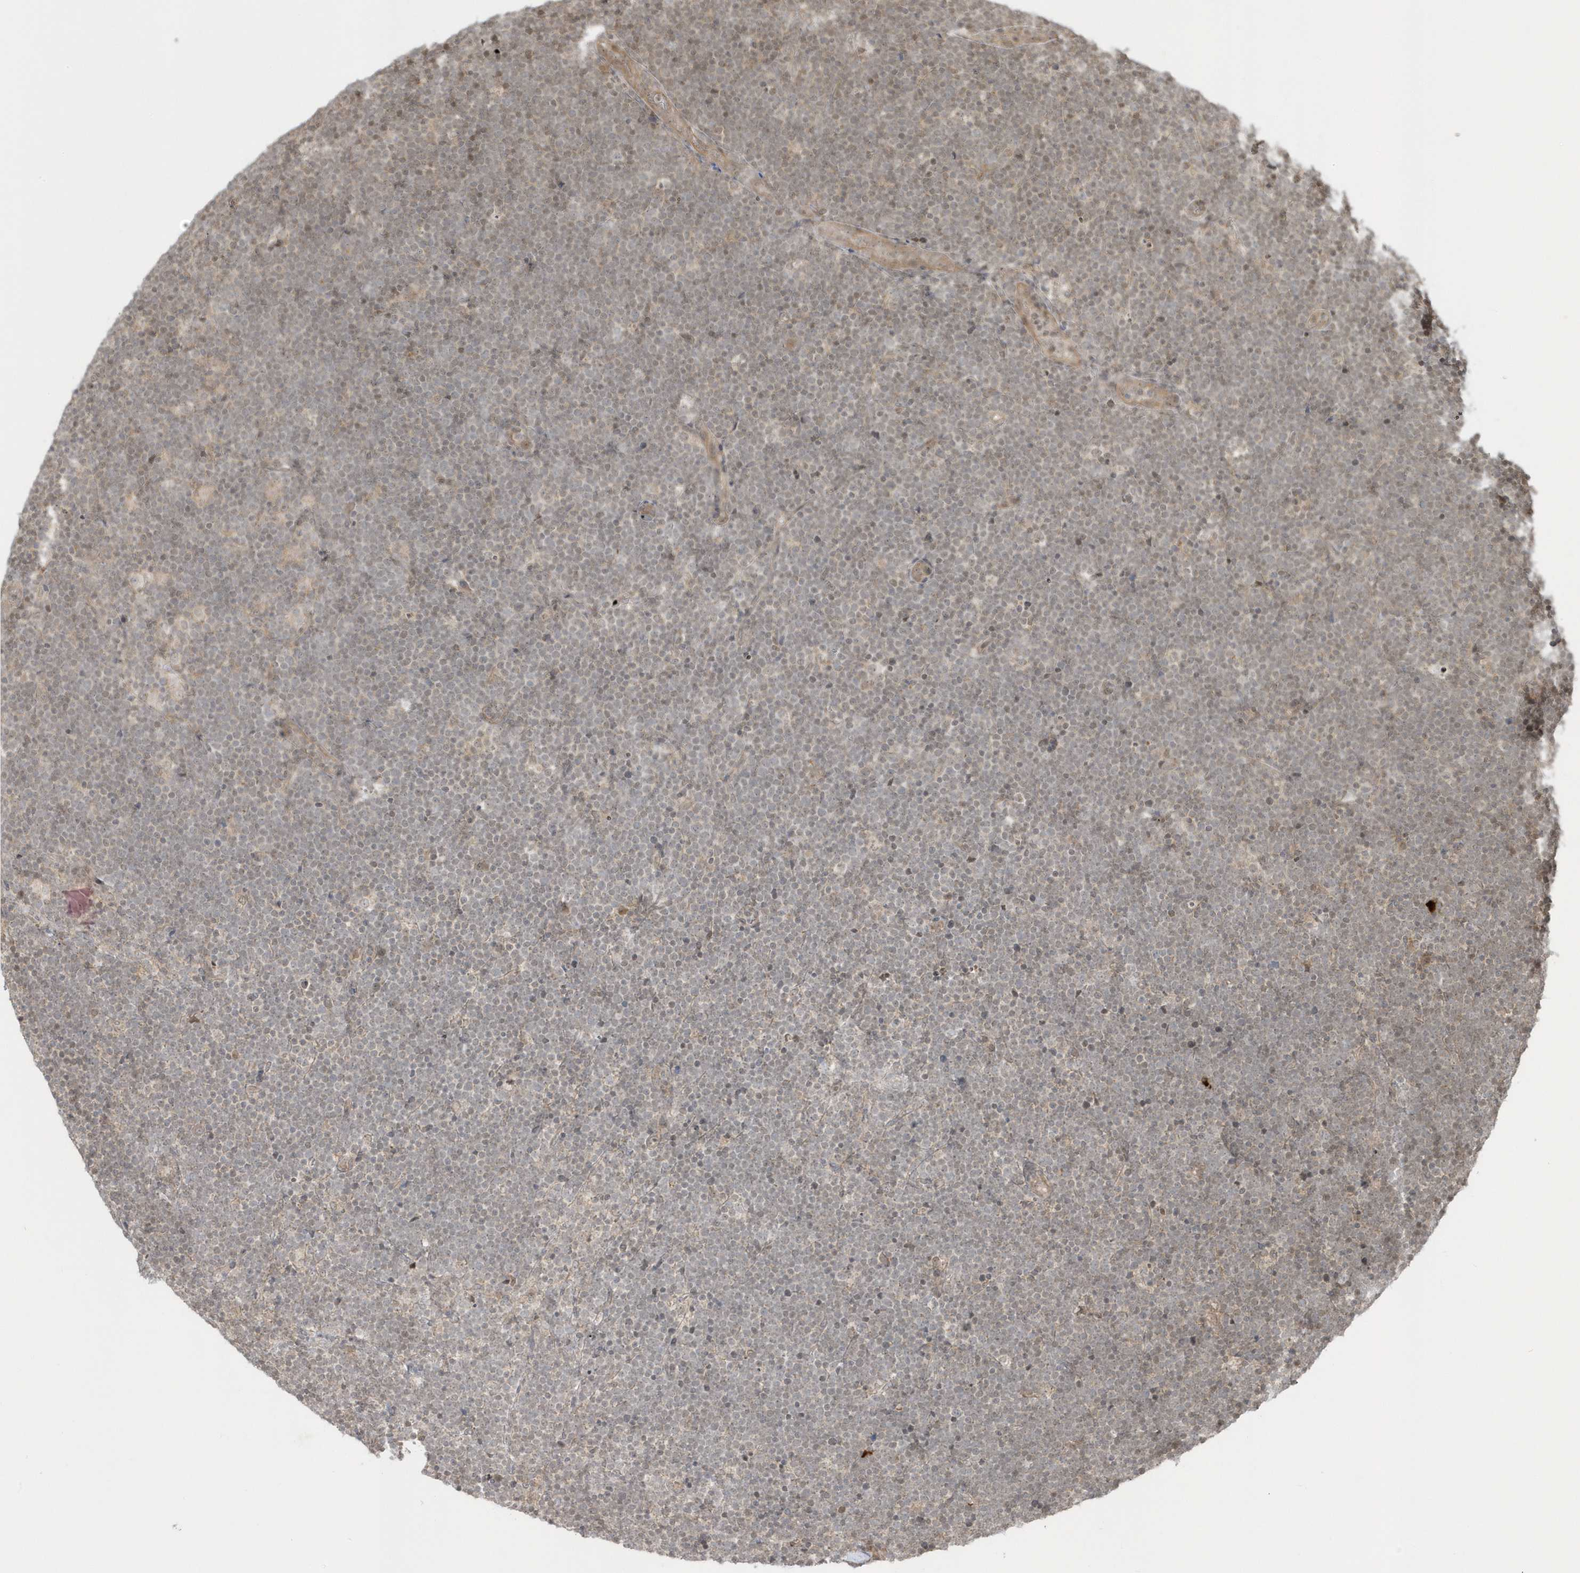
{"staining": {"intensity": "weak", "quantity": "25%-75%", "location": "nuclear"}, "tissue": "lymphoma", "cell_type": "Tumor cells", "image_type": "cancer", "snomed": [{"axis": "morphology", "description": "Malignant lymphoma, non-Hodgkin's type, High grade"}, {"axis": "topography", "description": "Lymph node"}], "caption": "Lymphoma stained with a protein marker exhibits weak staining in tumor cells.", "gene": "PPP1R7", "patient": {"sex": "male", "age": 13}}